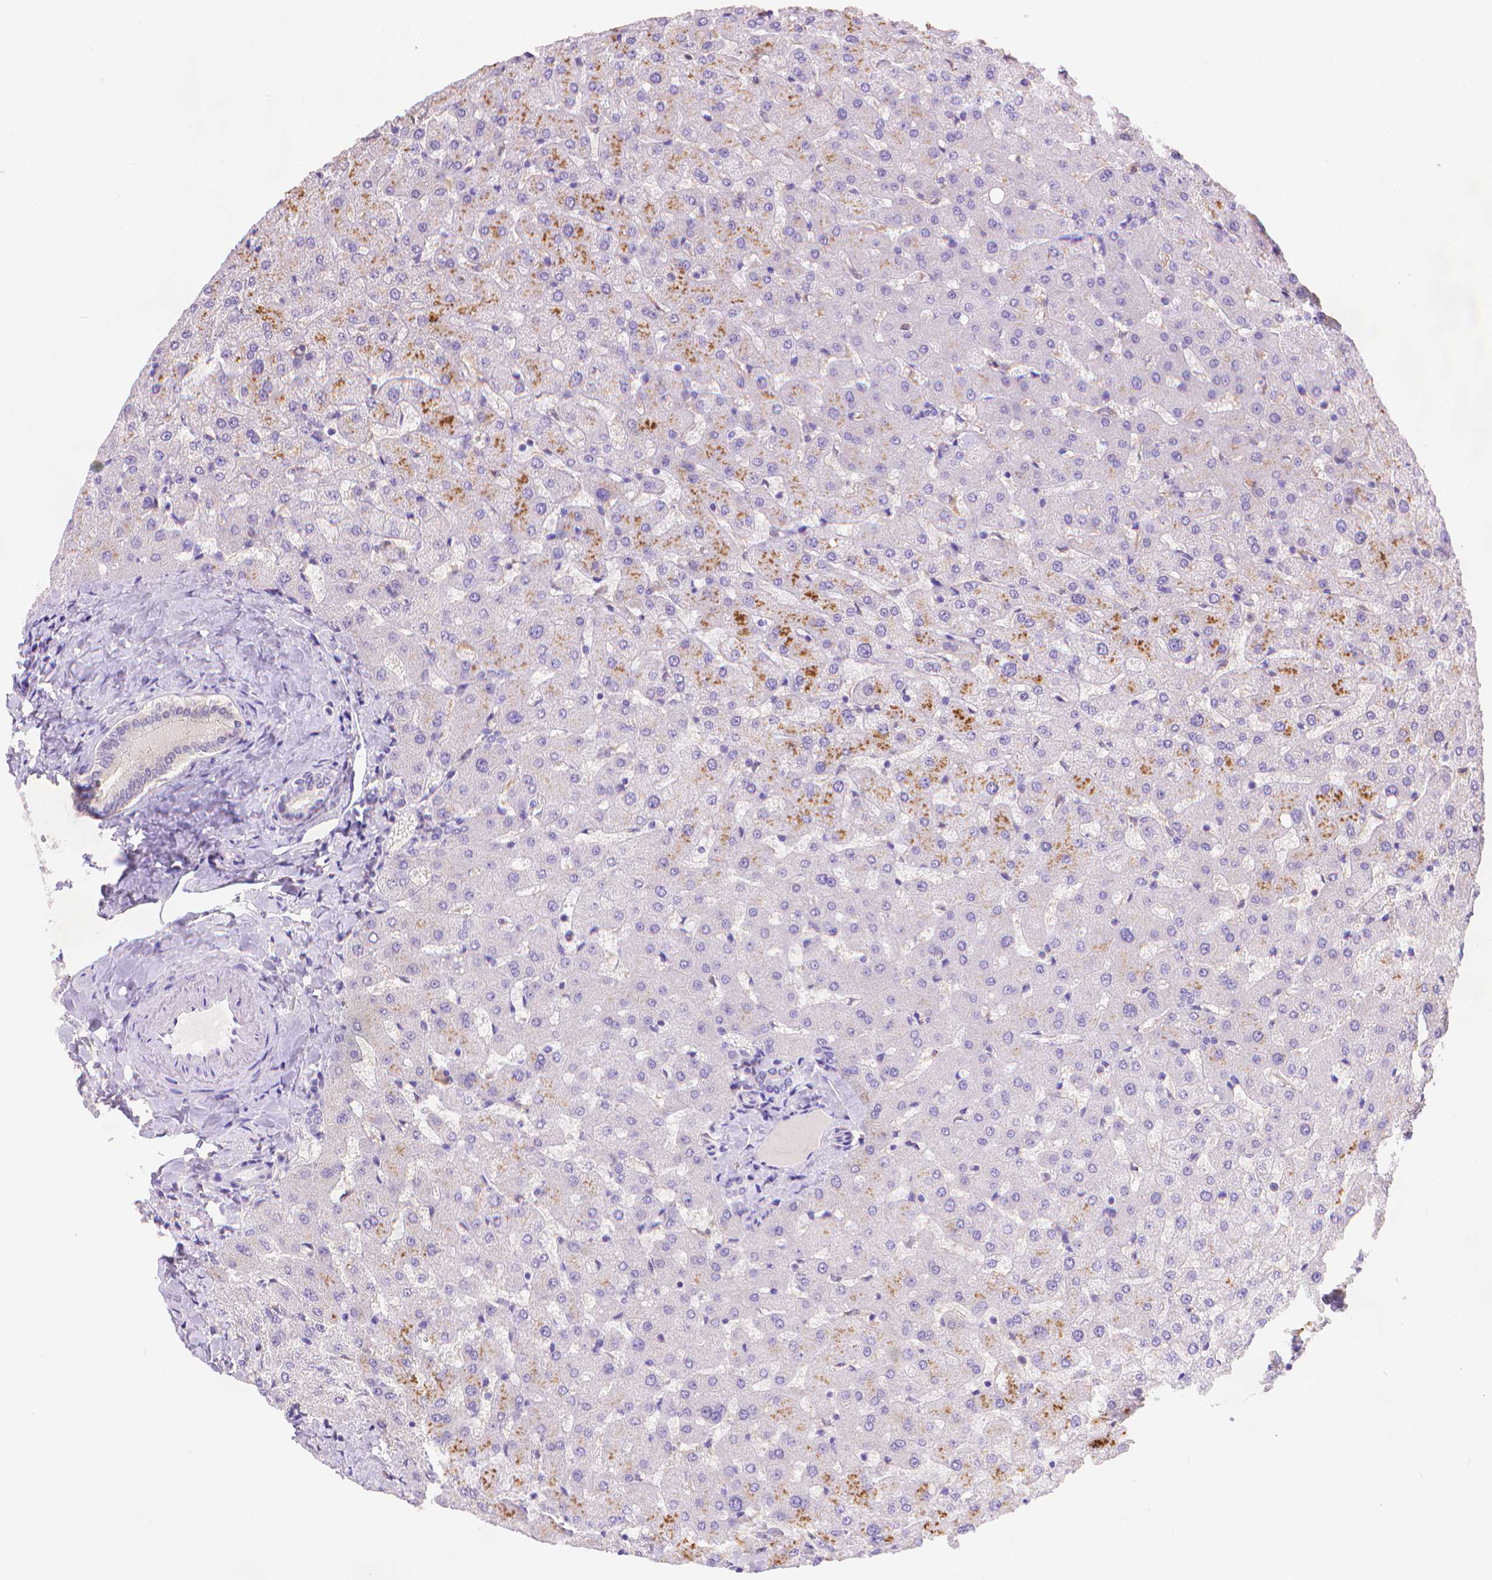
{"staining": {"intensity": "negative", "quantity": "none", "location": "none"}, "tissue": "liver", "cell_type": "Cholangiocytes", "image_type": "normal", "snomed": [{"axis": "morphology", "description": "Normal tissue, NOS"}, {"axis": "topography", "description": "Liver"}], "caption": "Normal liver was stained to show a protein in brown. There is no significant expression in cholangiocytes. (Brightfield microscopy of DAB immunohistochemistry (IHC) at high magnification).", "gene": "FGD2", "patient": {"sex": "female", "age": 50}}